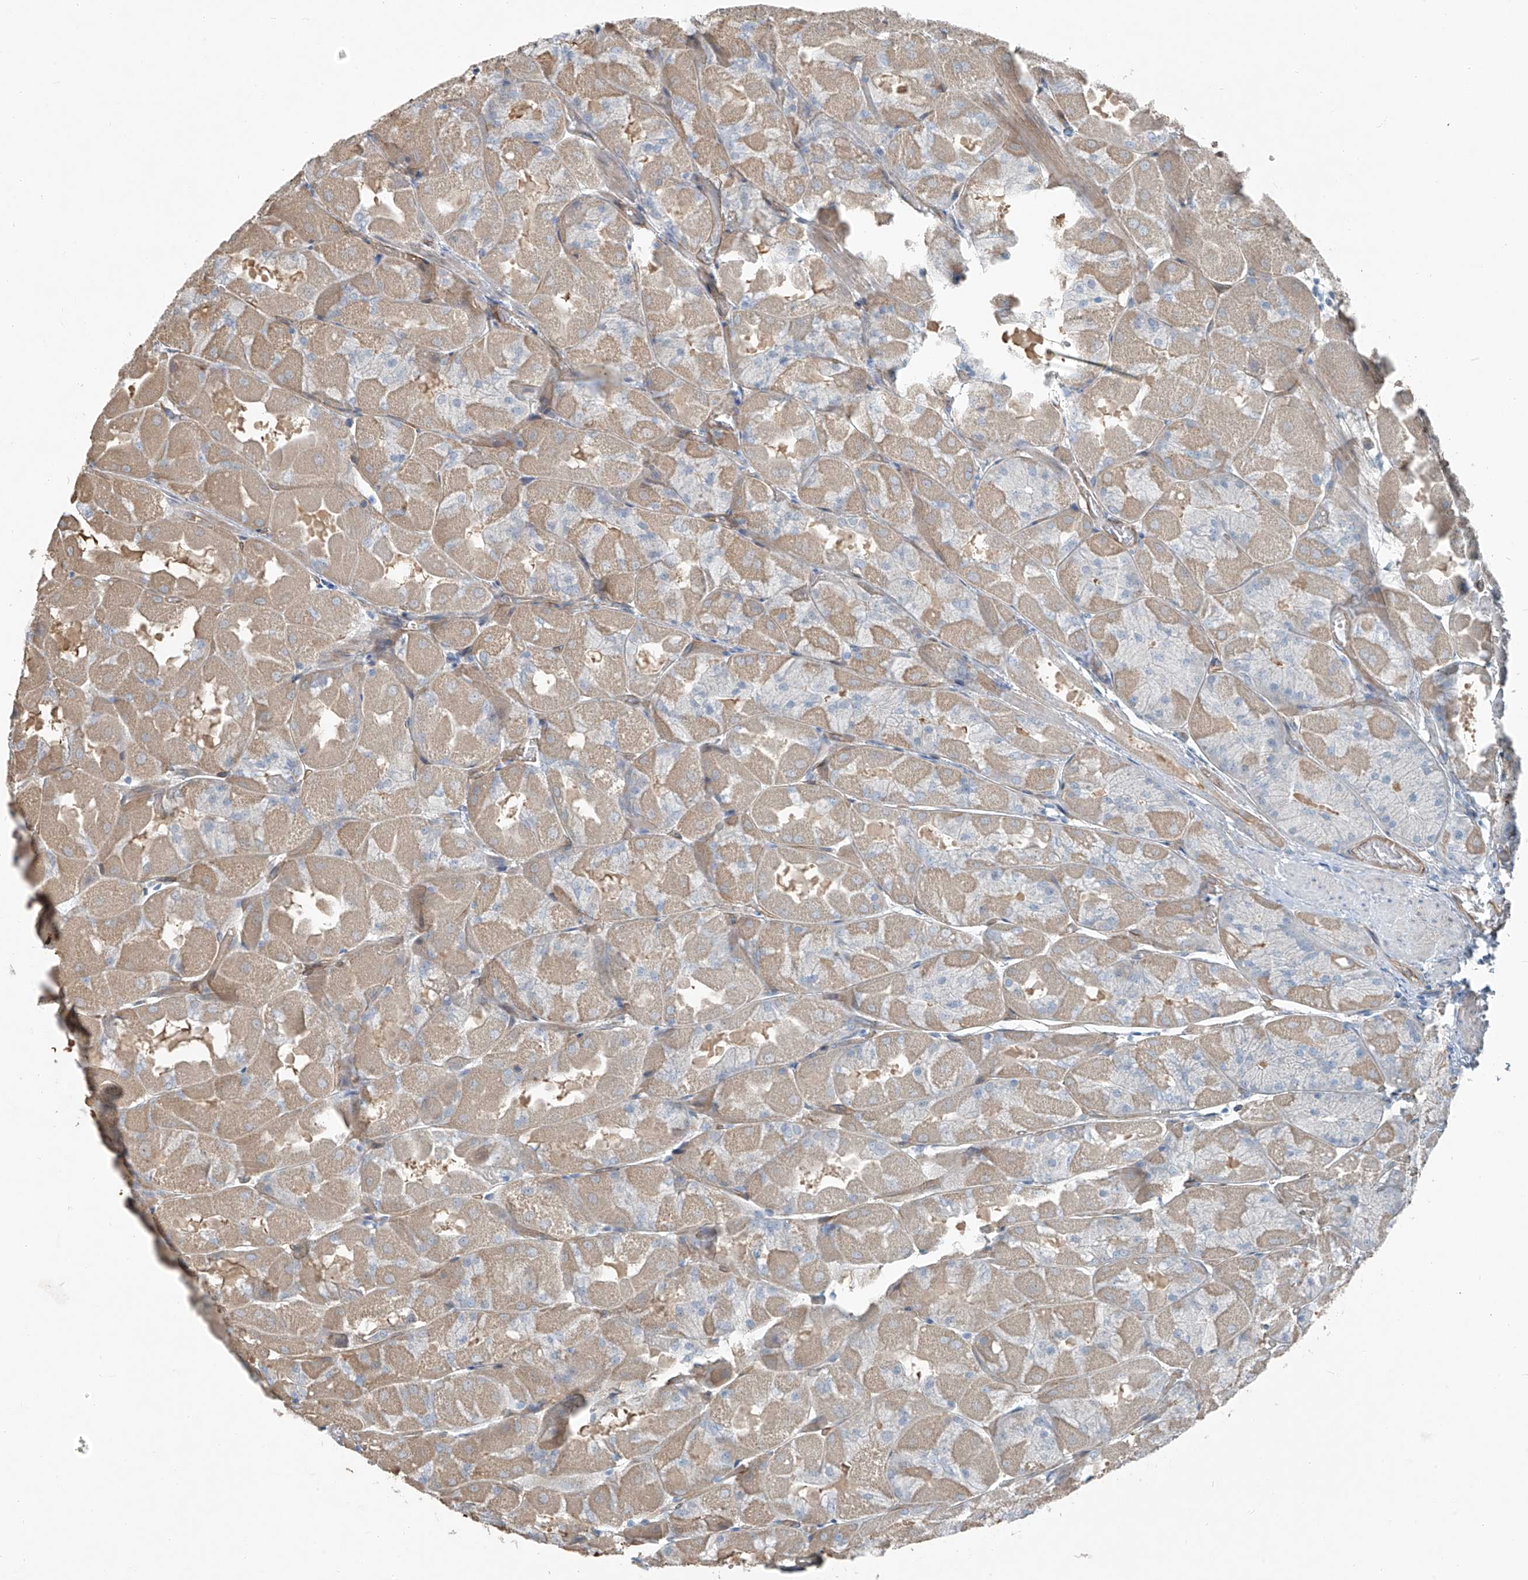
{"staining": {"intensity": "weak", "quantity": "25%-75%", "location": "cytoplasmic/membranous"}, "tissue": "stomach", "cell_type": "Glandular cells", "image_type": "normal", "snomed": [{"axis": "morphology", "description": "Normal tissue, NOS"}, {"axis": "topography", "description": "Stomach"}], "caption": "Immunohistochemistry (IHC) photomicrograph of benign stomach: human stomach stained using immunohistochemistry shows low levels of weak protein expression localized specifically in the cytoplasmic/membranous of glandular cells, appearing as a cytoplasmic/membranous brown color.", "gene": "TNS2", "patient": {"sex": "female", "age": 61}}